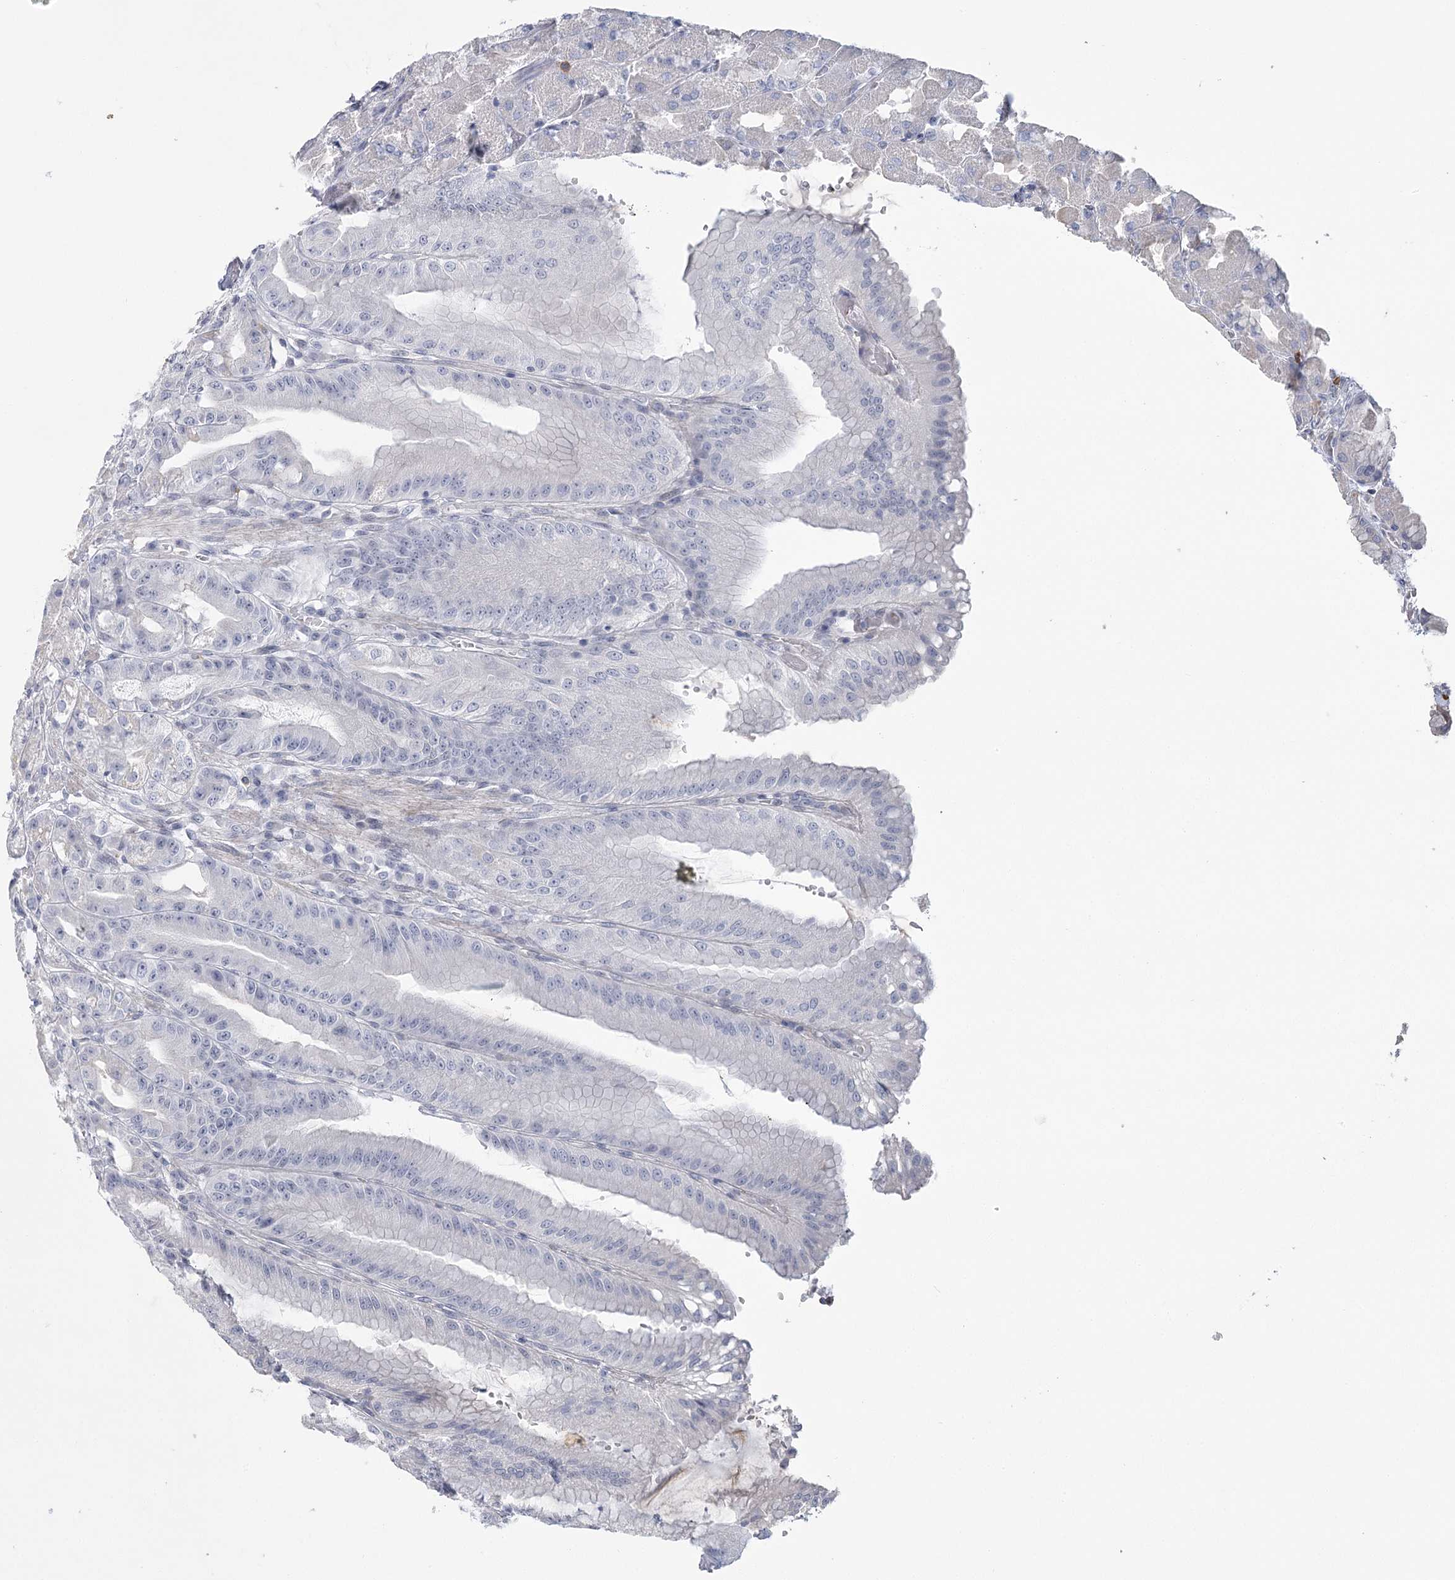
{"staining": {"intensity": "negative", "quantity": "none", "location": "none"}, "tissue": "stomach", "cell_type": "Glandular cells", "image_type": "normal", "snomed": [{"axis": "morphology", "description": "Normal tissue, NOS"}, {"axis": "topography", "description": "Stomach, upper"}, {"axis": "topography", "description": "Stomach, lower"}], "caption": "This is a histopathology image of immunohistochemistry (IHC) staining of unremarkable stomach, which shows no expression in glandular cells.", "gene": "FAM76B", "patient": {"sex": "male", "age": 71}}